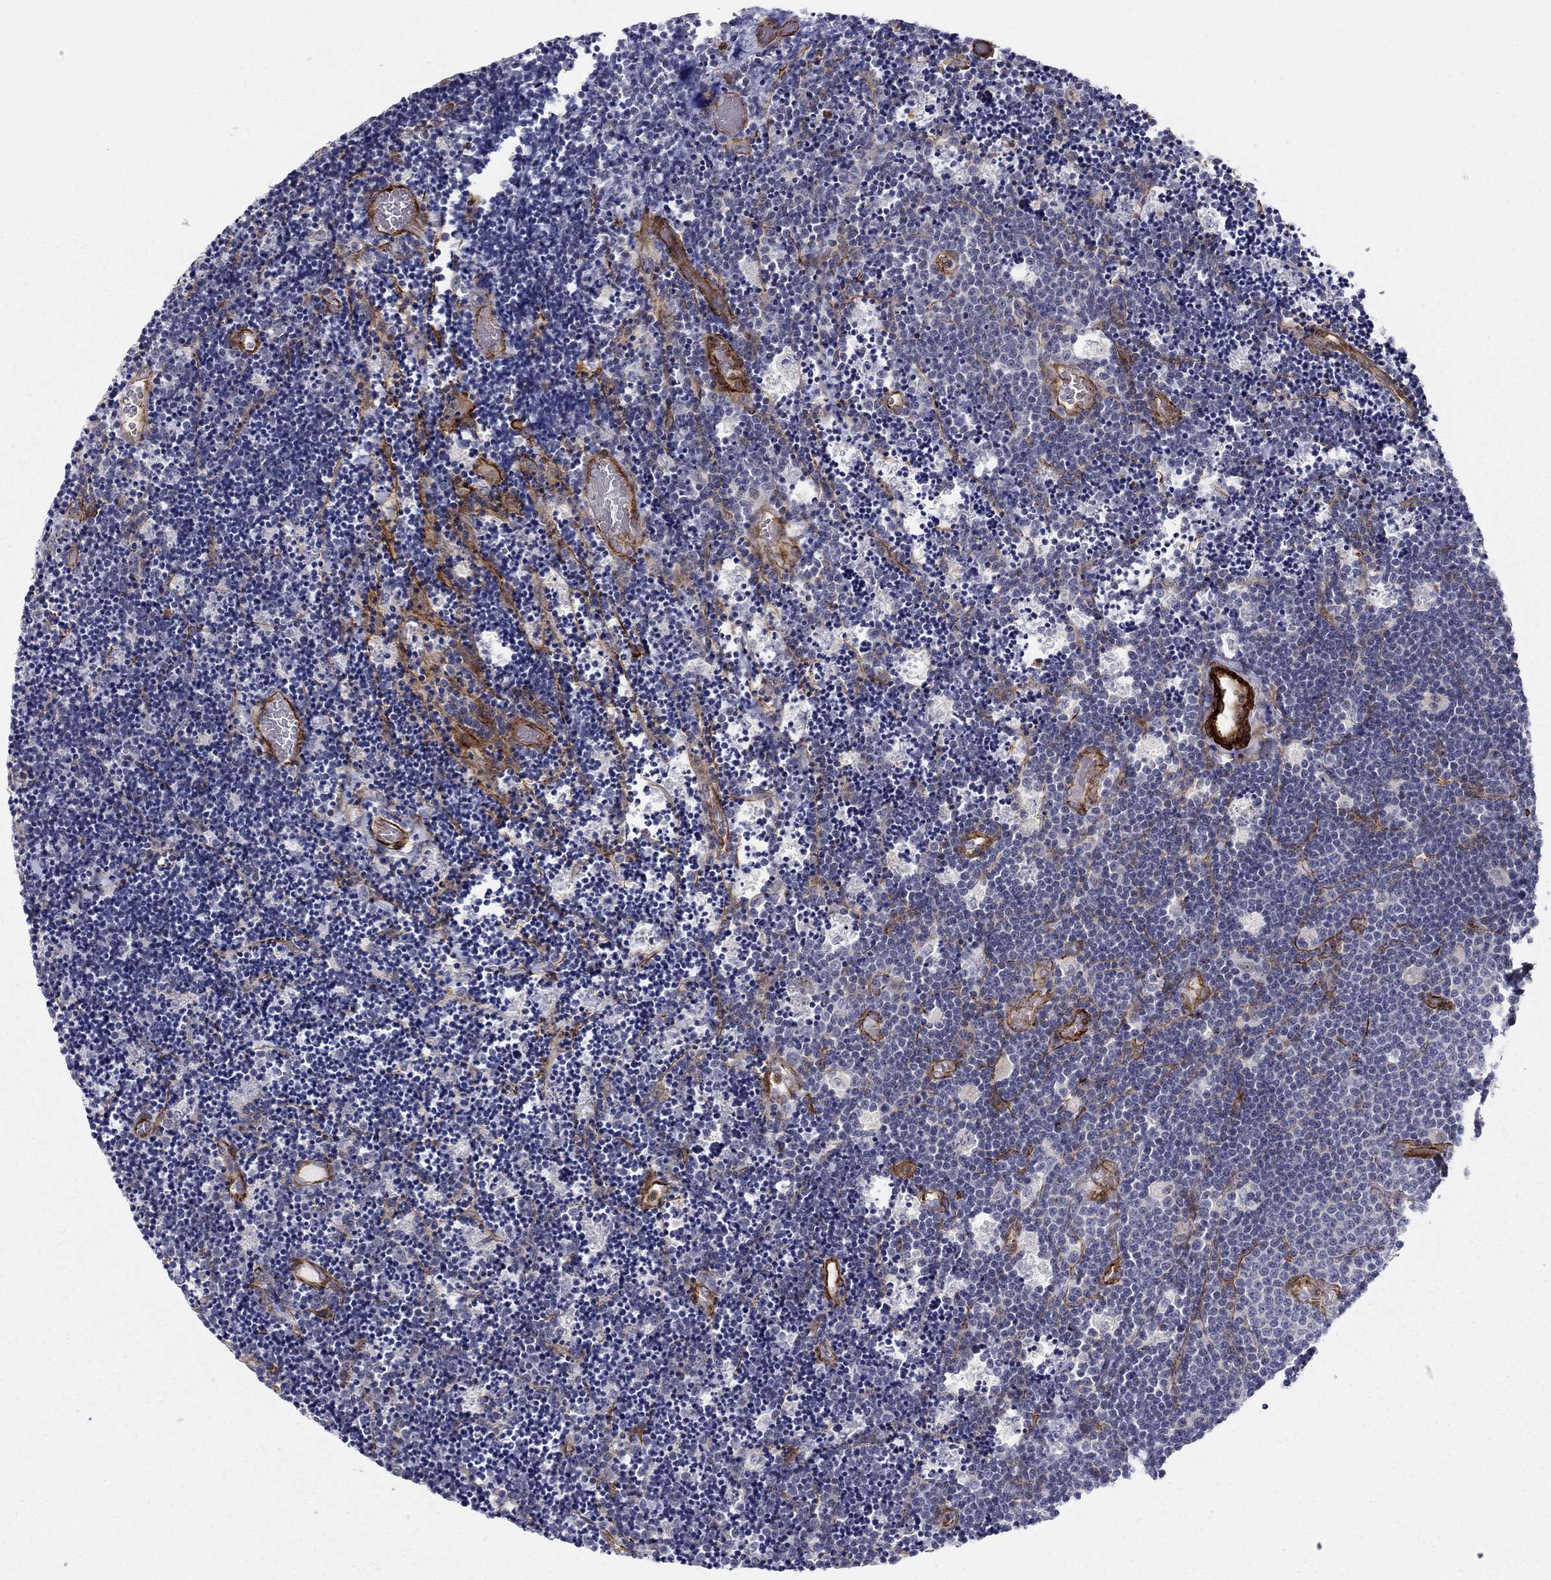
{"staining": {"intensity": "negative", "quantity": "none", "location": "none"}, "tissue": "lymphoma", "cell_type": "Tumor cells", "image_type": "cancer", "snomed": [{"axis": "morphology", "description": "Malignant lymphoma, non-Hodgkin's type, Low grade"}, {"axis": "topography", "description": "Brain"}], "caption": "Tumor cells show no significant expression in malignant lymphoma, non-Hodgkin's type (low-grade).", "gene": "KRBA1", "patient": {"sex": "female", "age": 66}}